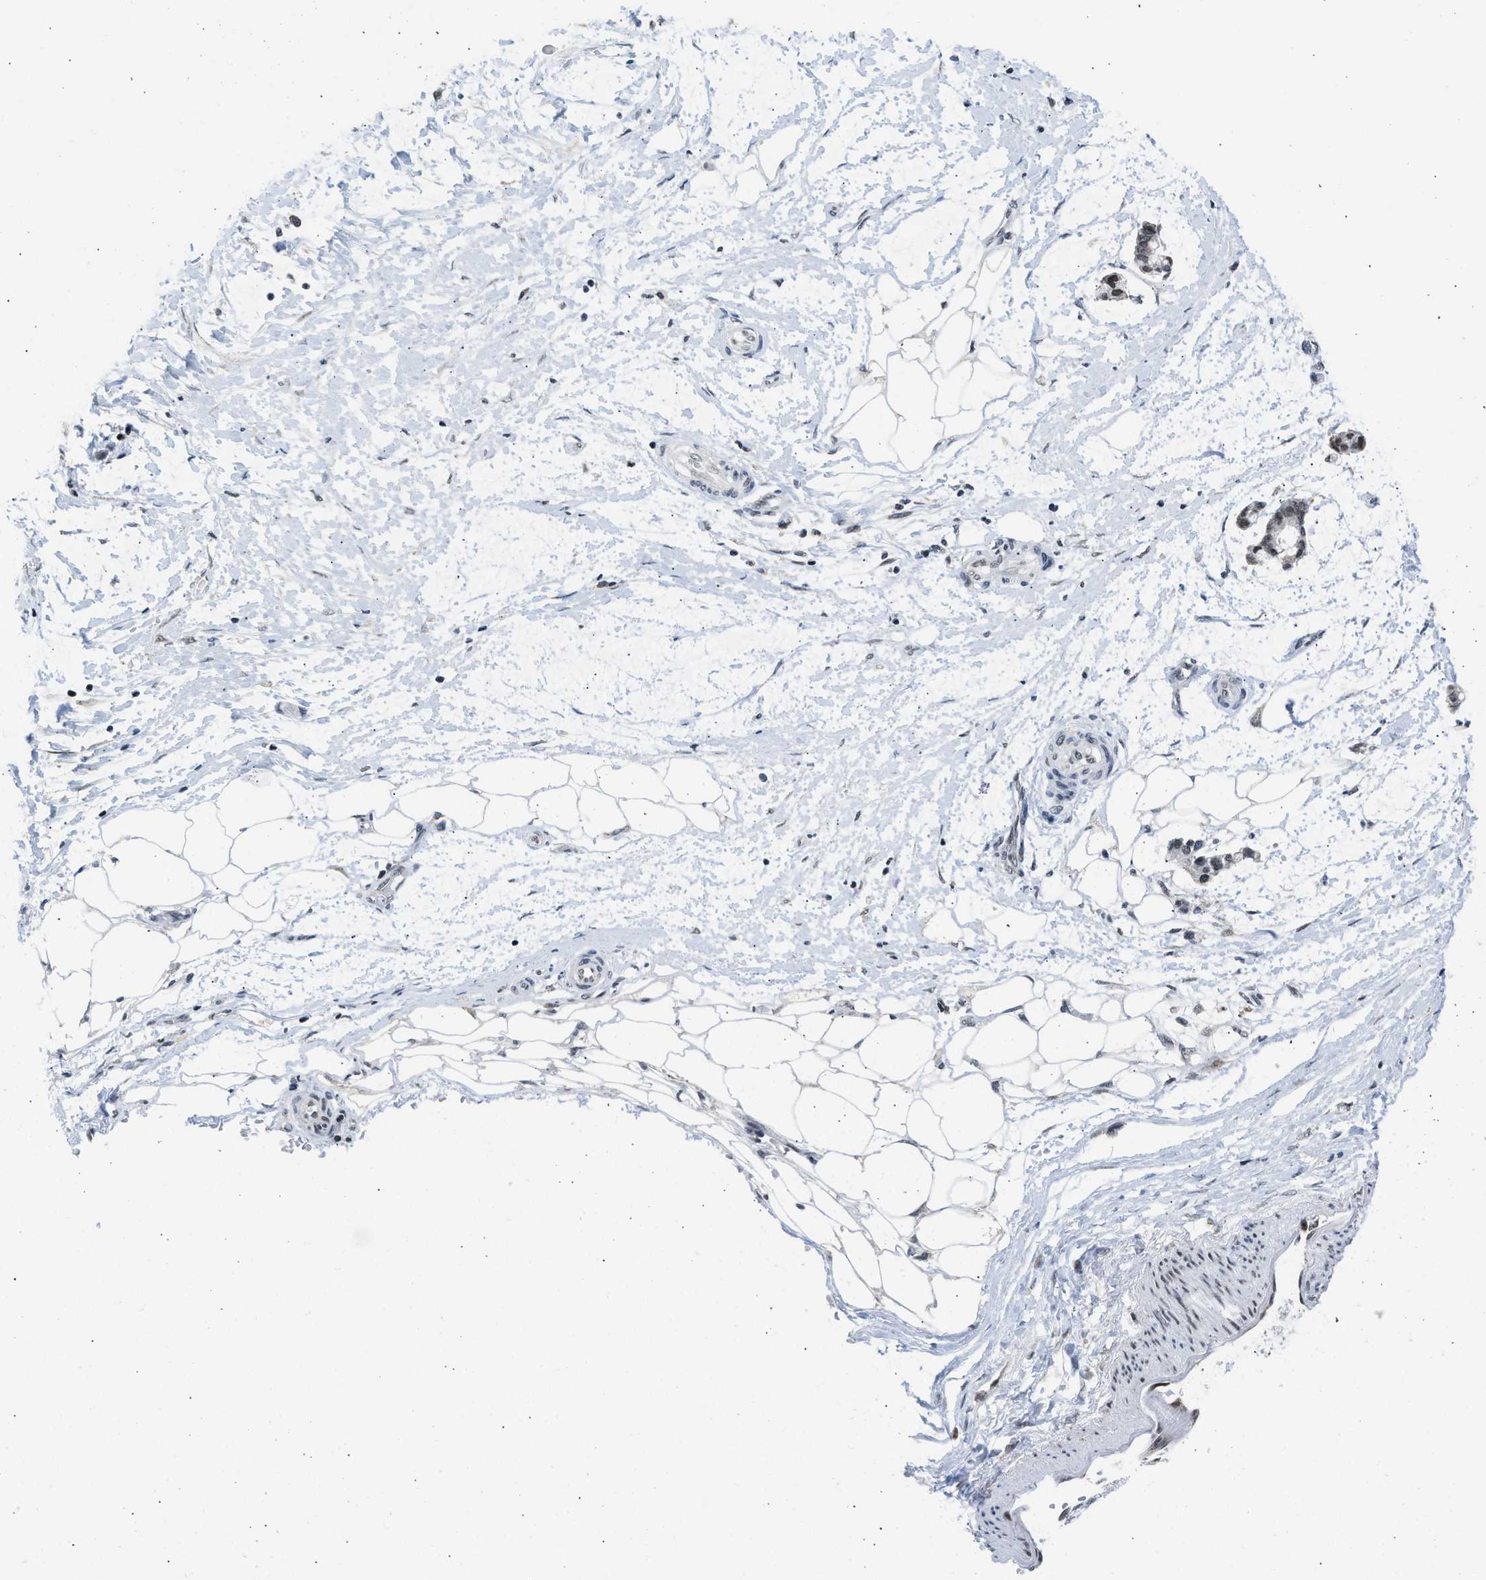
{"staining": {"intensity": "negative", "quantity": "none", "location": "none"}, "tissue": "adipose tissue", "cell_type": "Adipocytes", "image_type": "normal", "snomed": [{"axis": "morphology", "description": "Normal tissue, NOS"}, {"axis": "morphology", "description": "Adenocarcinoma, NOS"}, {"axis": "topography", "description": "Colon"}, {"axis": "topography", "description": "Peripheral nerve tissue"}], "caption": "Adipocytes show no significant protein staining in unremarkable adipose tissue. The staining is performed using DAB (3,3'-diaminobenzidine) brown chromogen with nuclei counter-stained in using hematoxylin.", "gene": "TERF2IP", "patient": {"sex": "male", "age": 14}}